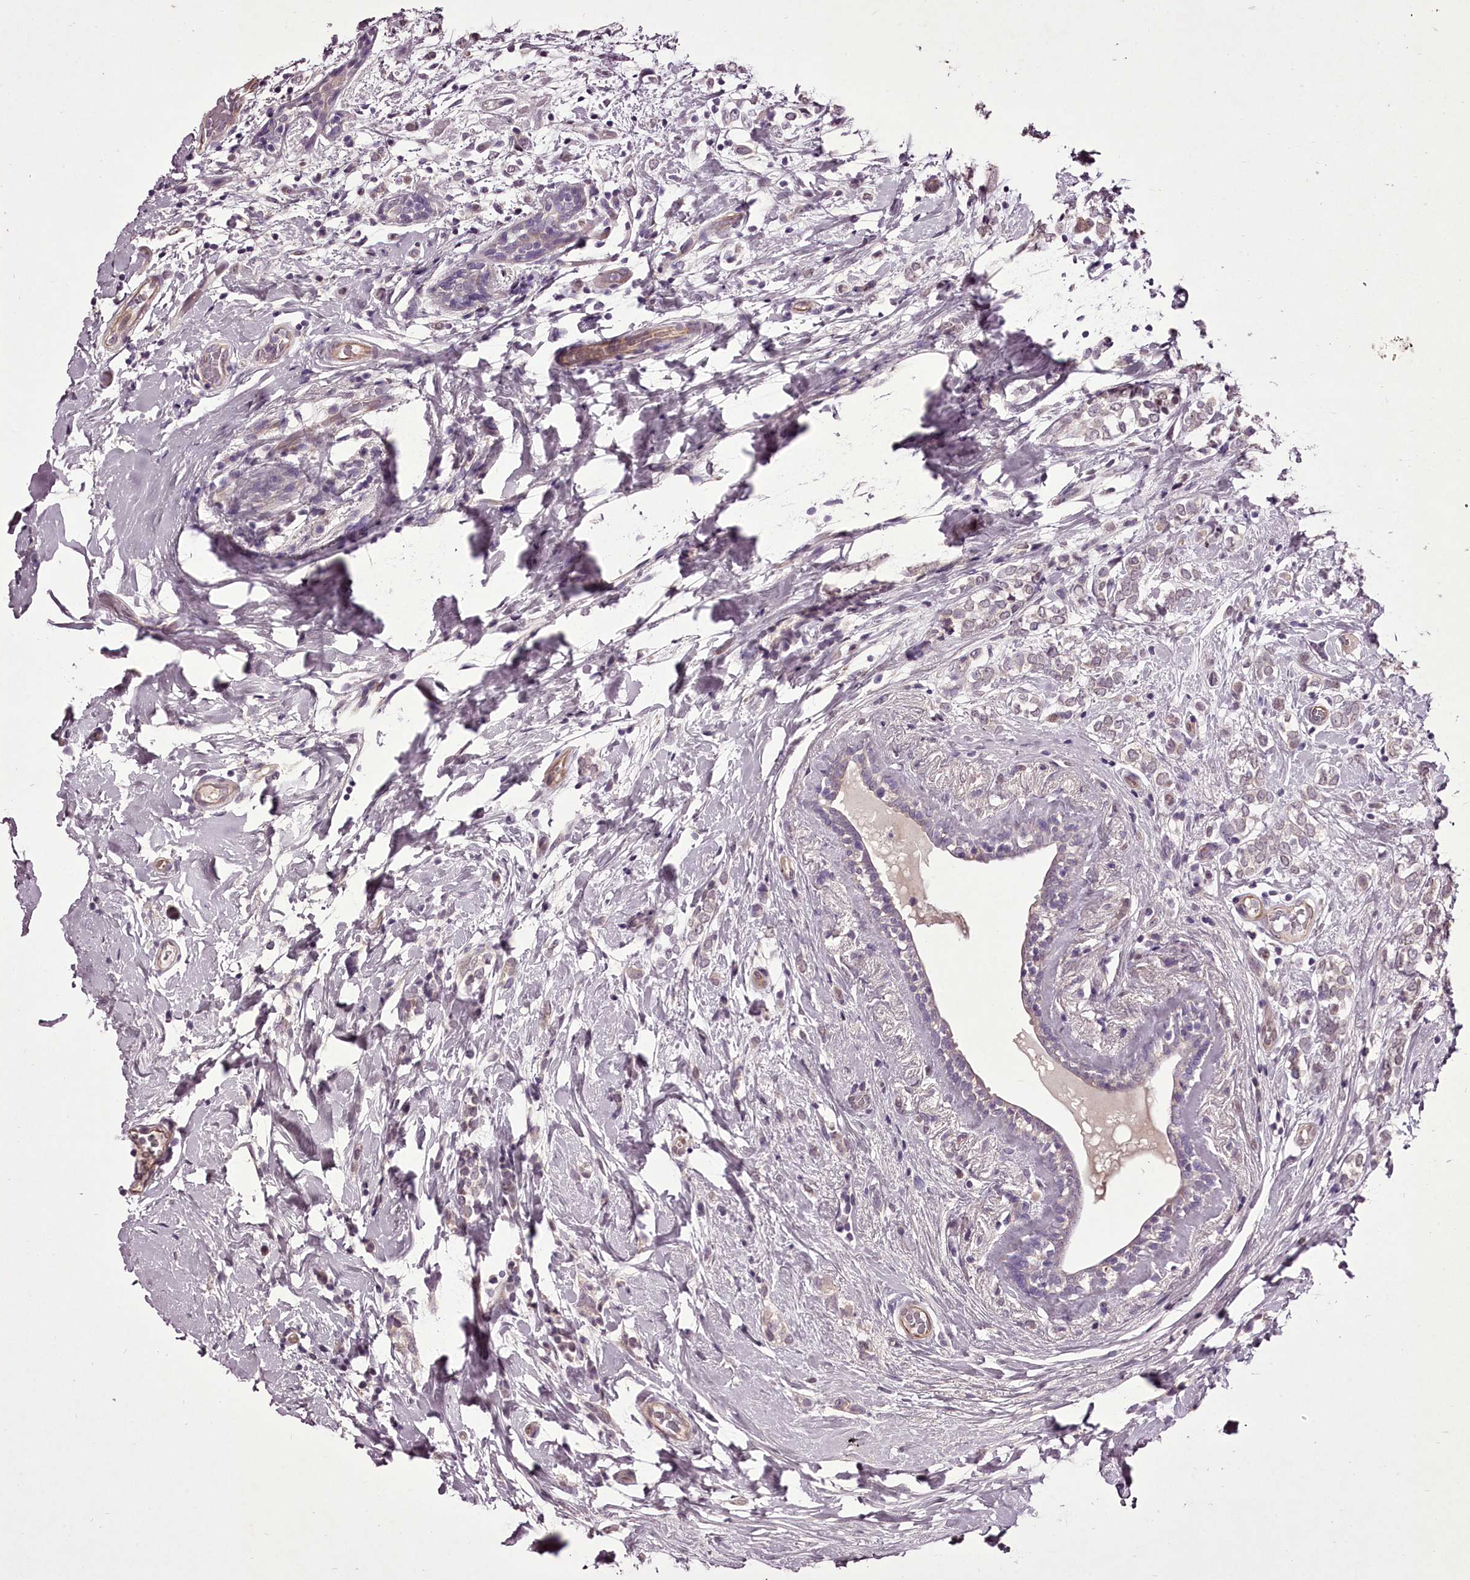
{"staining": {"intensity": "negative", "quantity": "none", "location": "none"}, "tissue": "breast cancer", "cell_type": "Tumor cells", "image_type": "cancer", "snomed": [{"axis": "morphology", "description": "Normal tissue, NOS"}, {"axis": "morphology", "description": "Lobular carcinoma"}, {"axis": "topography", "description": "Breast"}], "caption": "High power microscopy image of an immunohistochemistry photomicrograph of breast cancer (lobular carcinoma), revealing no significant staining in tumor cells.", "gene": "C1orf56", "patient": {"sex": "female", "age": 47}}